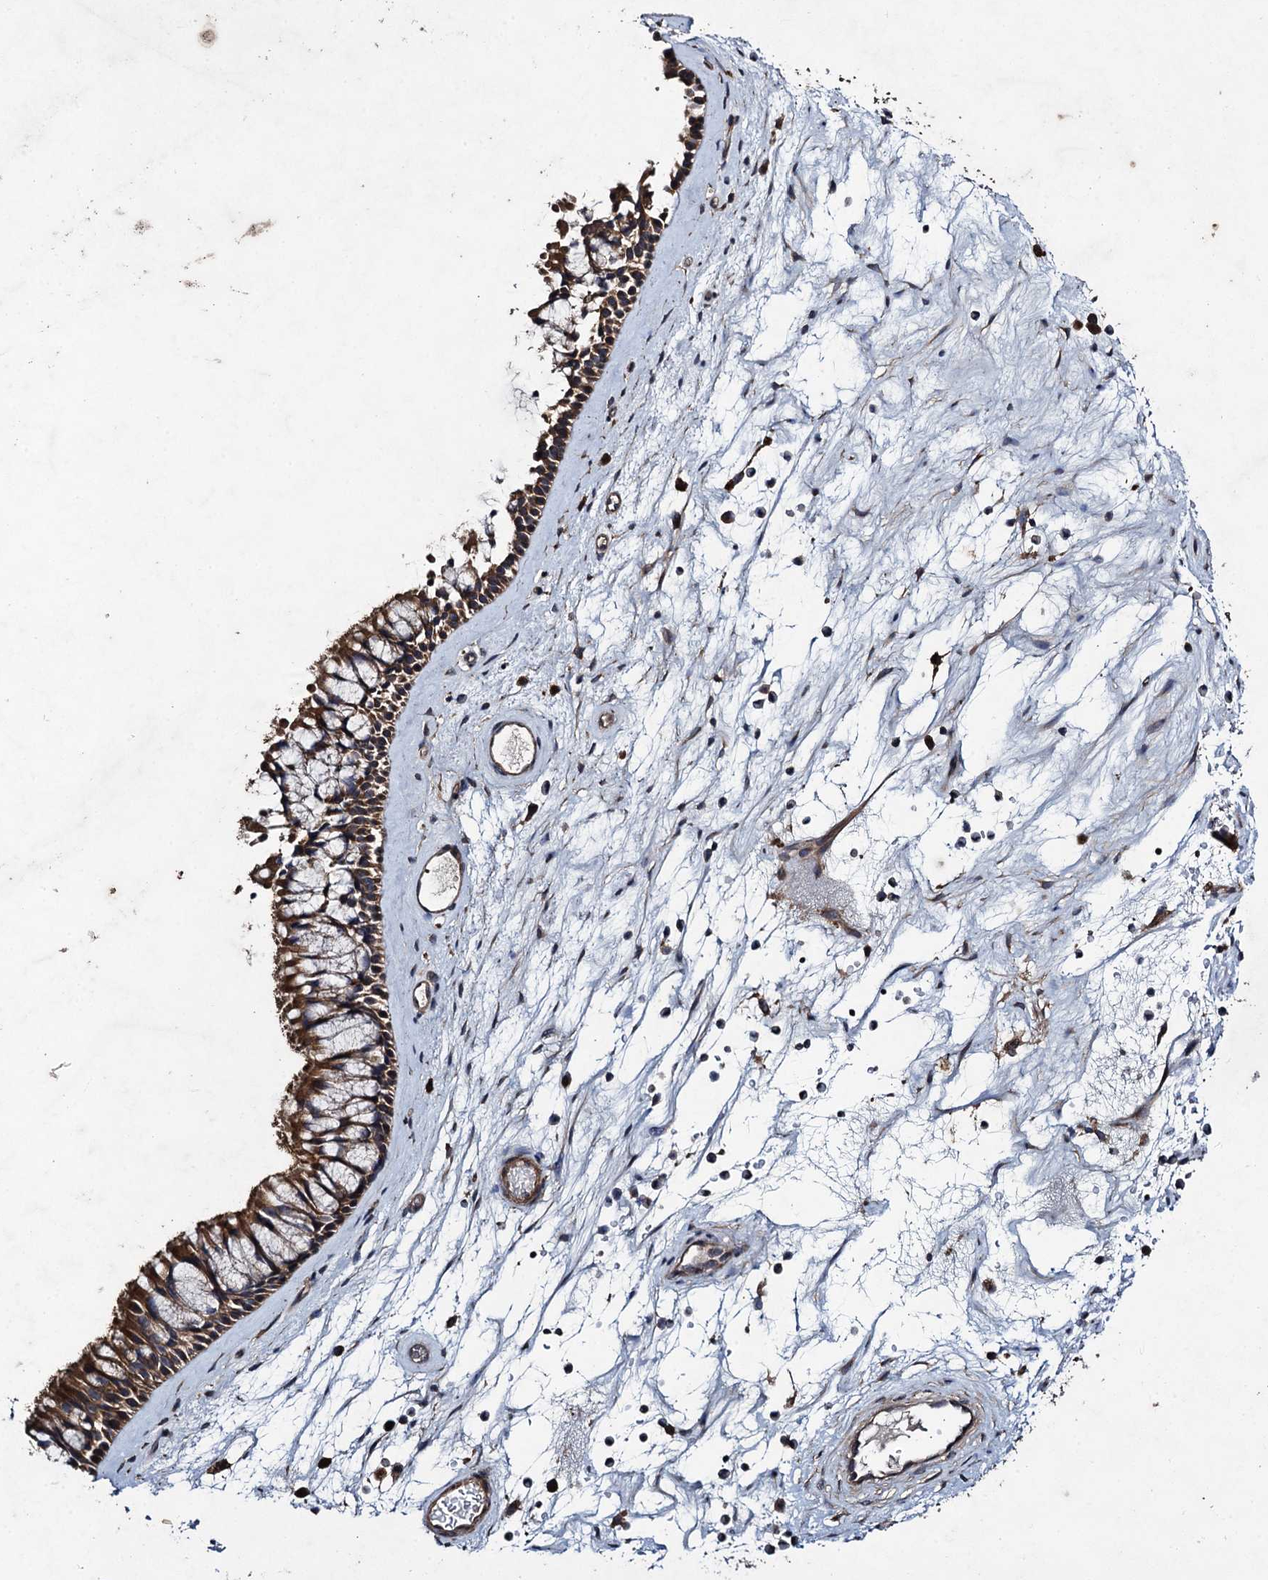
{"staining": {"intensity": "strong", "quantity": ">75%", "location": "cytoplasmic/membranous"}, "tissue": "nasopharynx", "cell_type": "Respiratory epithelial cells", "image_type": "normal", "snomed": [{"axis": "morphology", "description": "Normal tissue, NOS"}, {"axis": "topography", "description": "Nasopharynx"}], "caption": "High-magnification brightfield microscopy of benign nasopharynx stained with DAB (brown) and counterstained with hematoxylin (blue). respiratory epithelial cells exhibit strong cytoplasmic/membranous staining is present in about>75% of cells.", "gene": "CNTN5", "patient": {"sex": "male", "age": 64}}